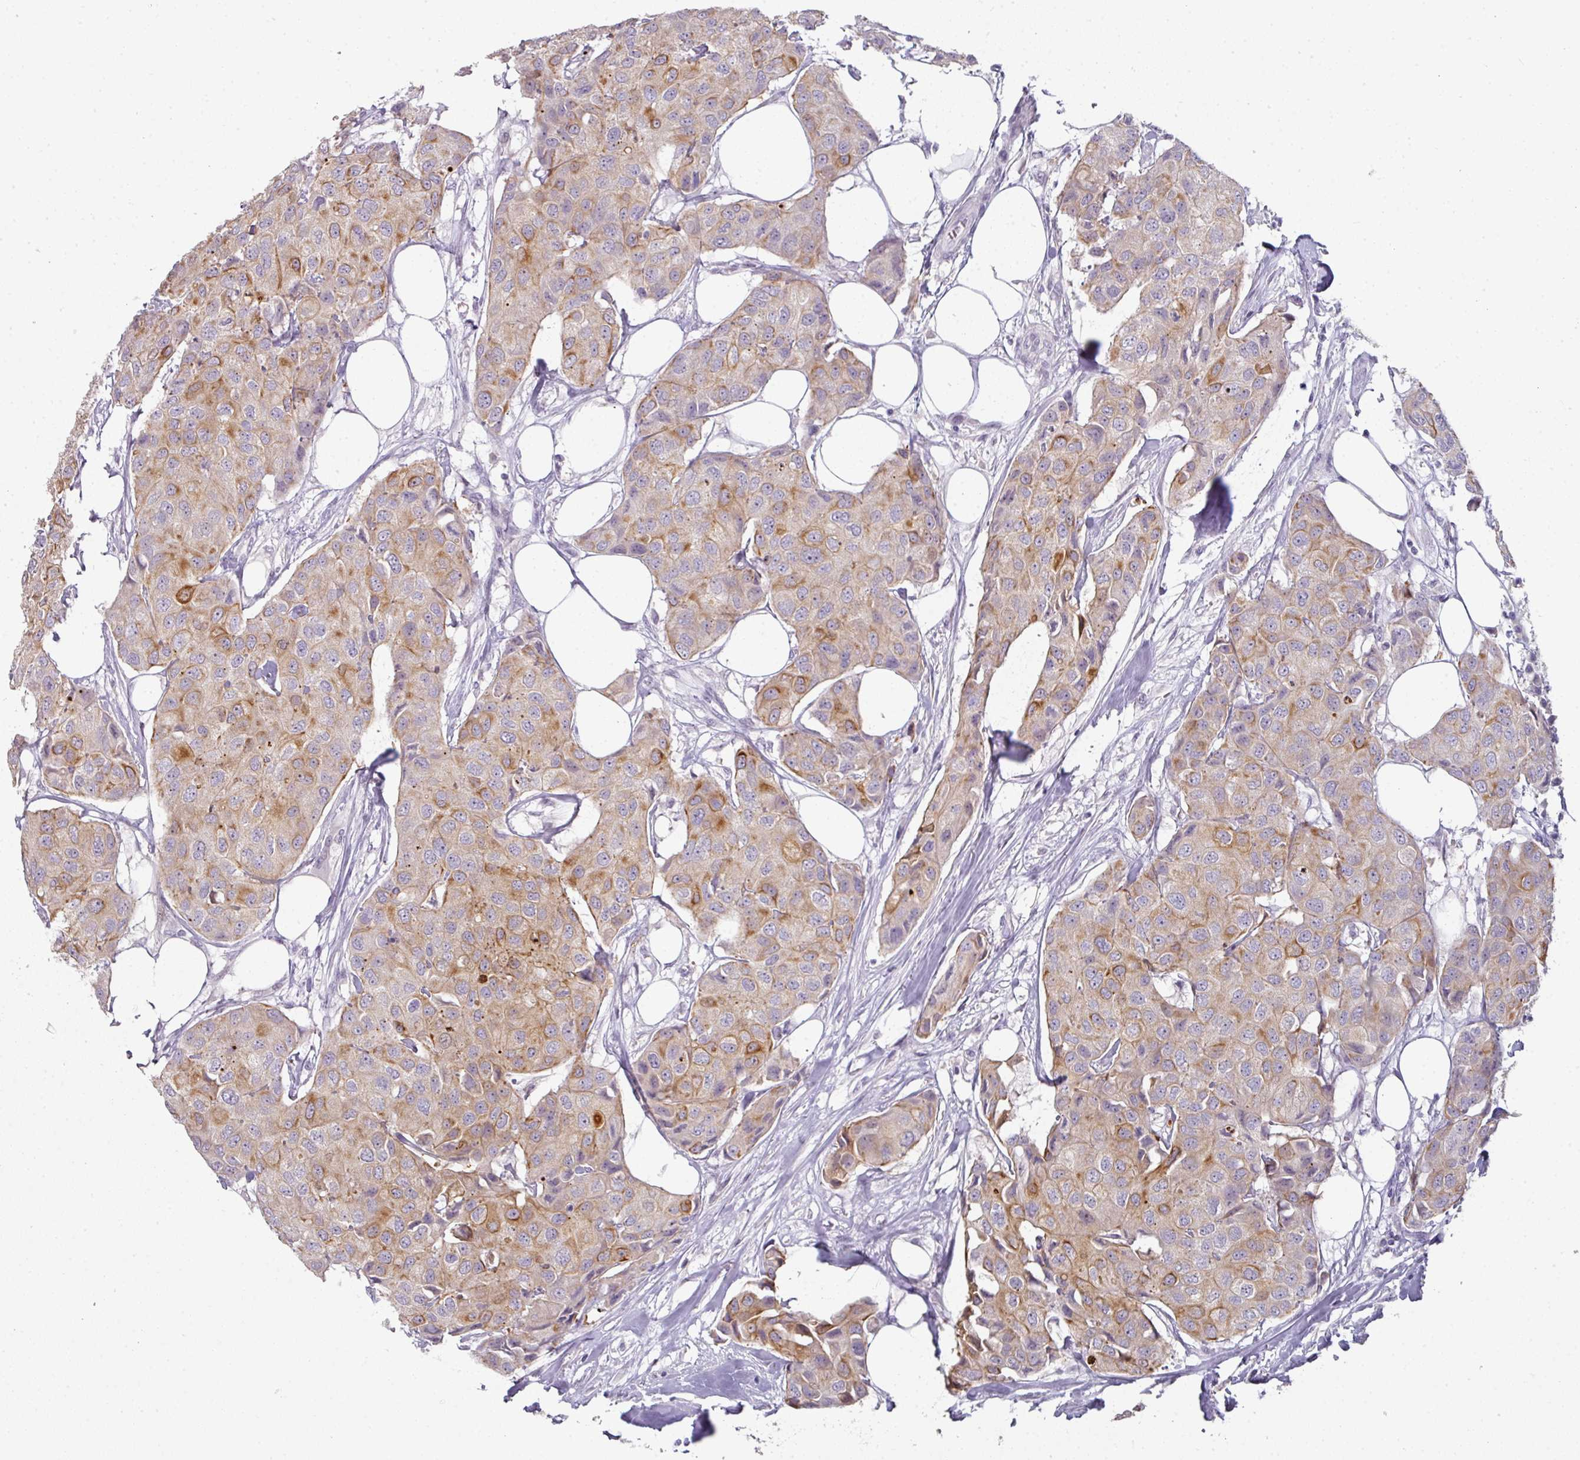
{"staining": {"intensity": "moderate", "quantity": "25%-75%", "location": "cytoplasmic/membranous"}, "tissue": "breast cancer", "cell_type": "Tumor cells", "image_type": "cancer", "snomed": [{"axis": "morphology", "description": "Duct carcinoma"}, {"axis": "topography", "description": "Breast"}], "caption": "IHC of intraductal carcinoma (breast) reveals medium levels of moderate cytoplasmic/membranous positivity in approximately 25%-75% of tumor cells.", "gene": "GTF2H3", "patient": {"sex": "female", "age": 80}}